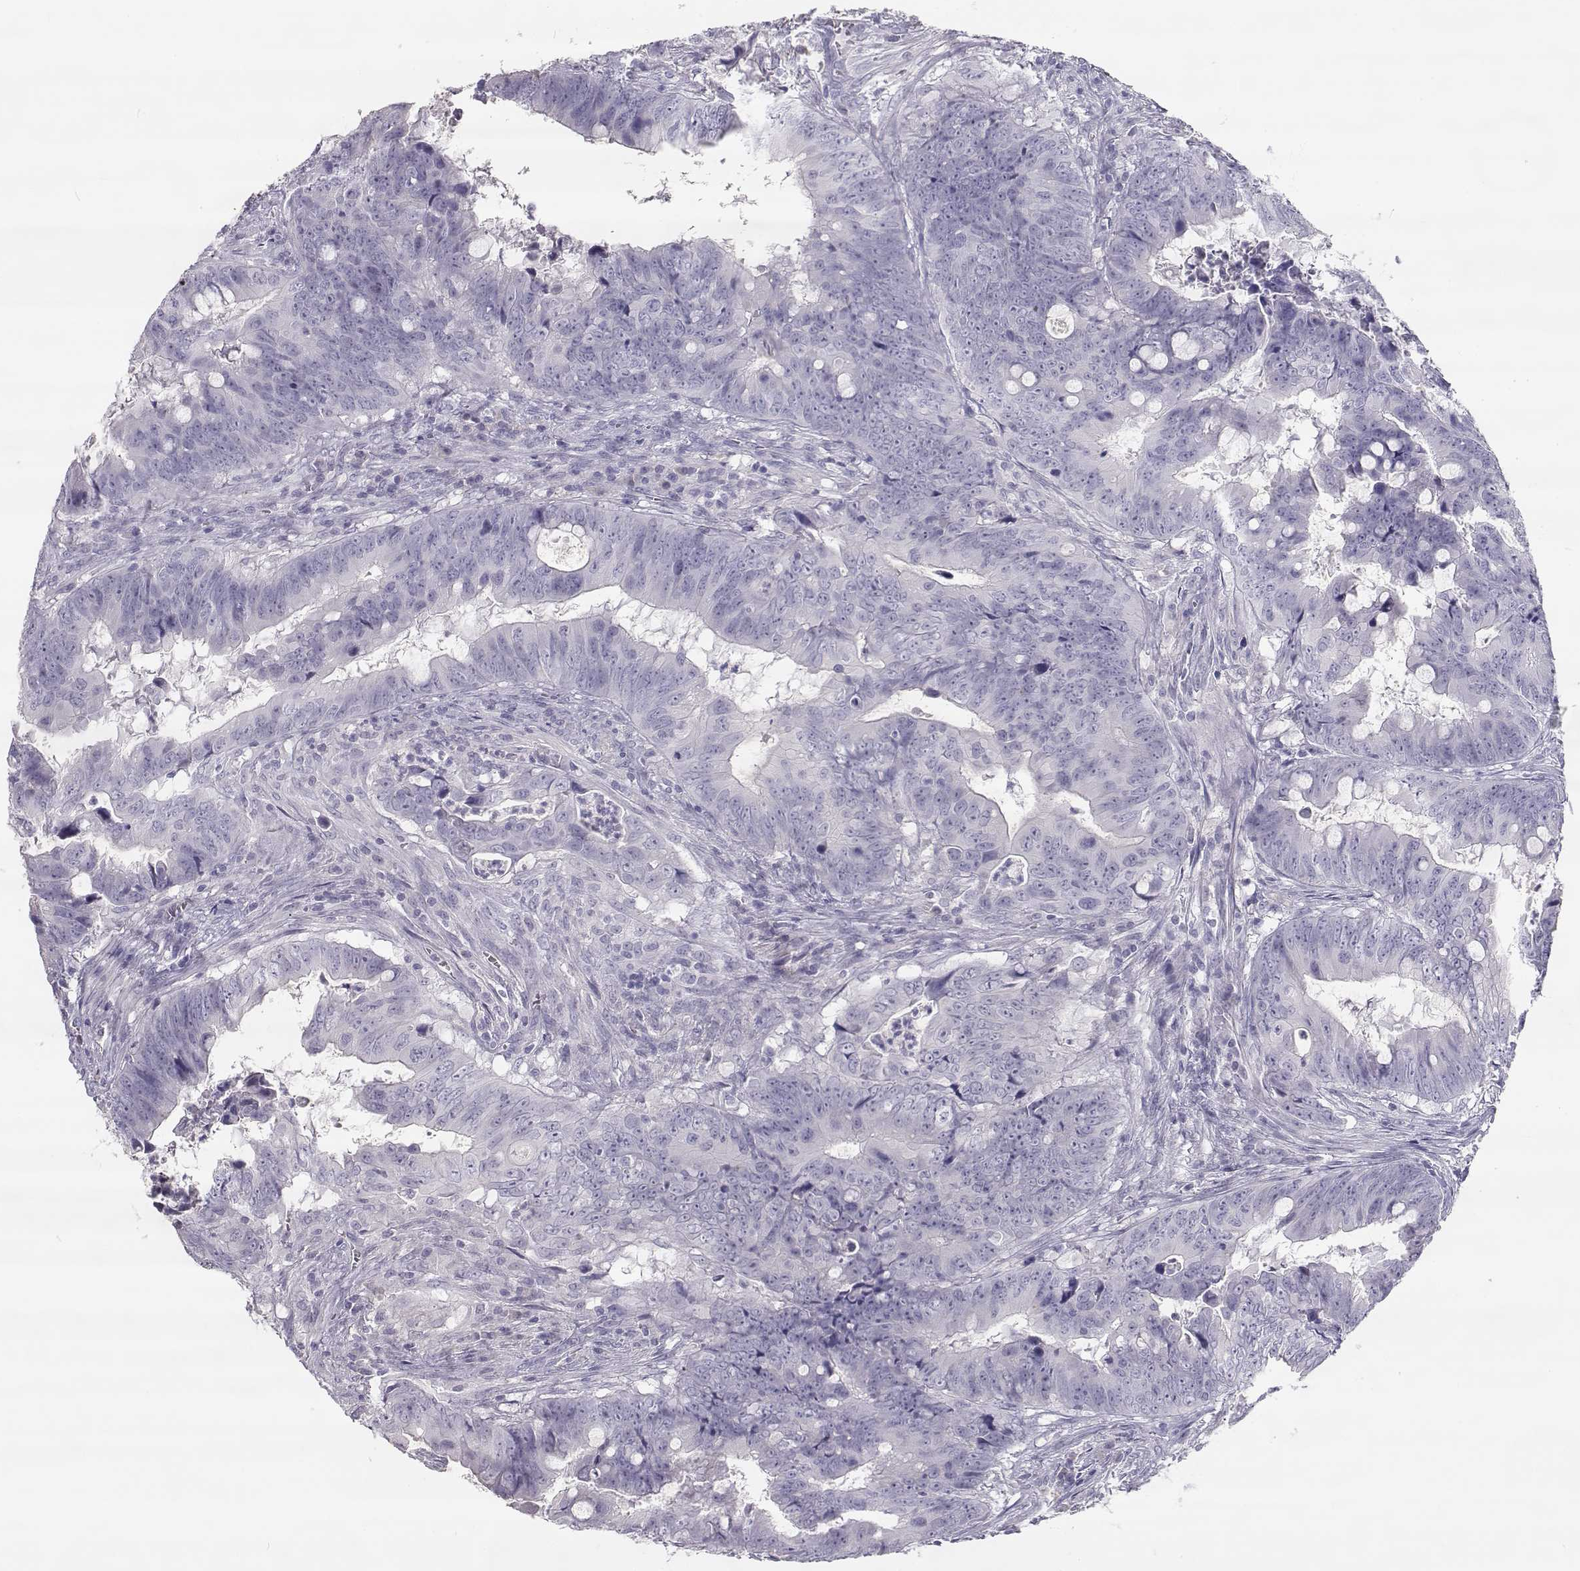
{"staining": {"intensity": "negative", "quantity": "none", "location": "none"}, "tissue": "colorectal cancer", "cell_type": "Tumor cells", "image_type": "cancer", "snomed": [{"axis": "morphology", "description": "Adenocarcinoma, NOS"}, {"axis": "topography", "description": "Colon"}], "caption": "Adenocarcinoma (colorectal) was stained to show a protein in brown. There is no significant expression in tumor cells.", "gene": "SLCO6A1", "patient": {"sex": "female", "age": 82}}